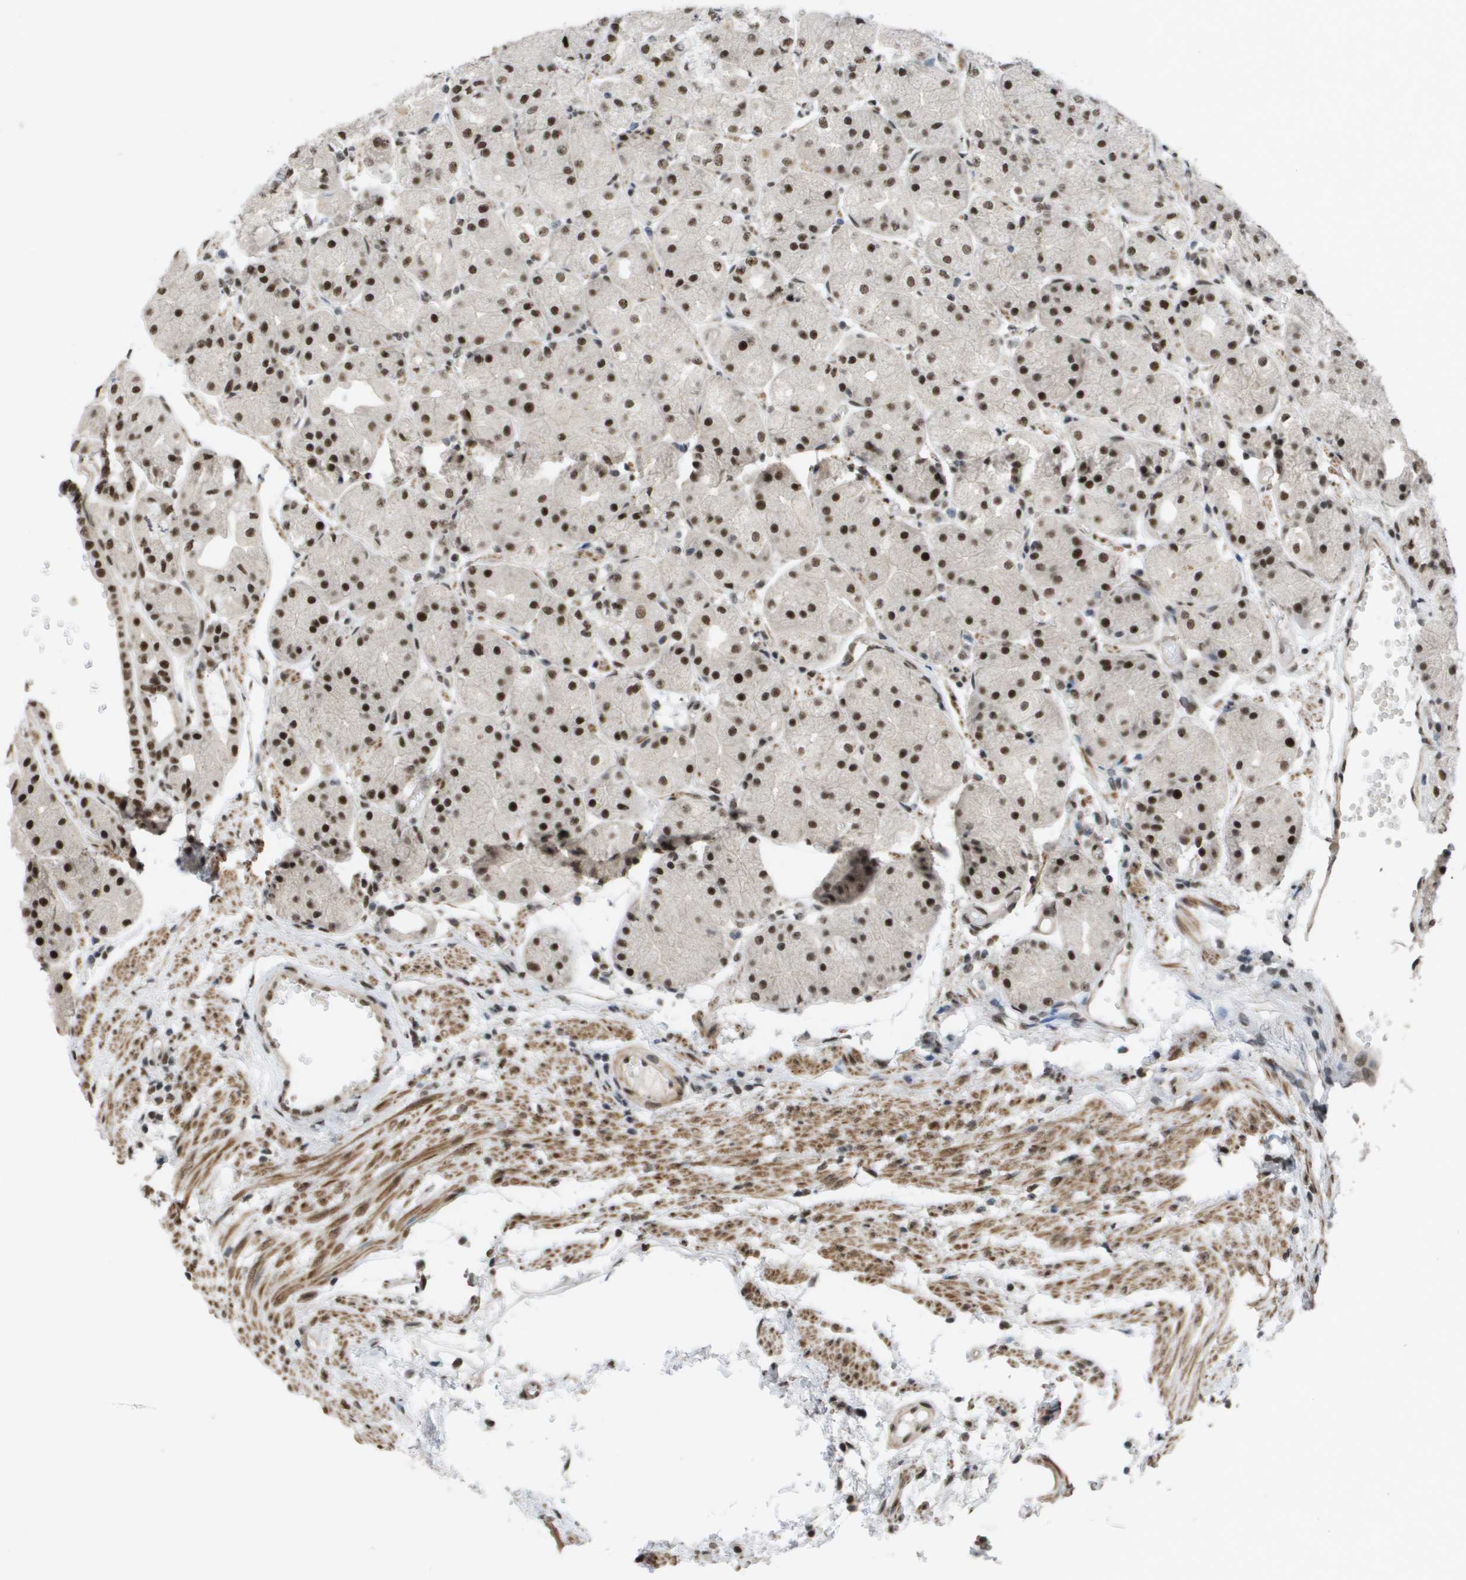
{"staining": {"intensity": "strong", "quantity": ">75%", "location": "nuclear"}, "tissue": "stomach", "cell_type": "Glandular cells", "image_type": "normal", "snomed": [{"axis": "morphology", "description": "Normal tissue, NOS"}, {"axis": "topography", "description": "Stomach, upper"}], "caption": "Immunohistochemistry (IHC) histopathology image of benign human stomach stained for a protein (brown), which demonstrates high levels of strong nuclear staining in approximately >75% of glandular cells.", "gene": "CDT1", "patient": {"sex": "male", "age": 72}}